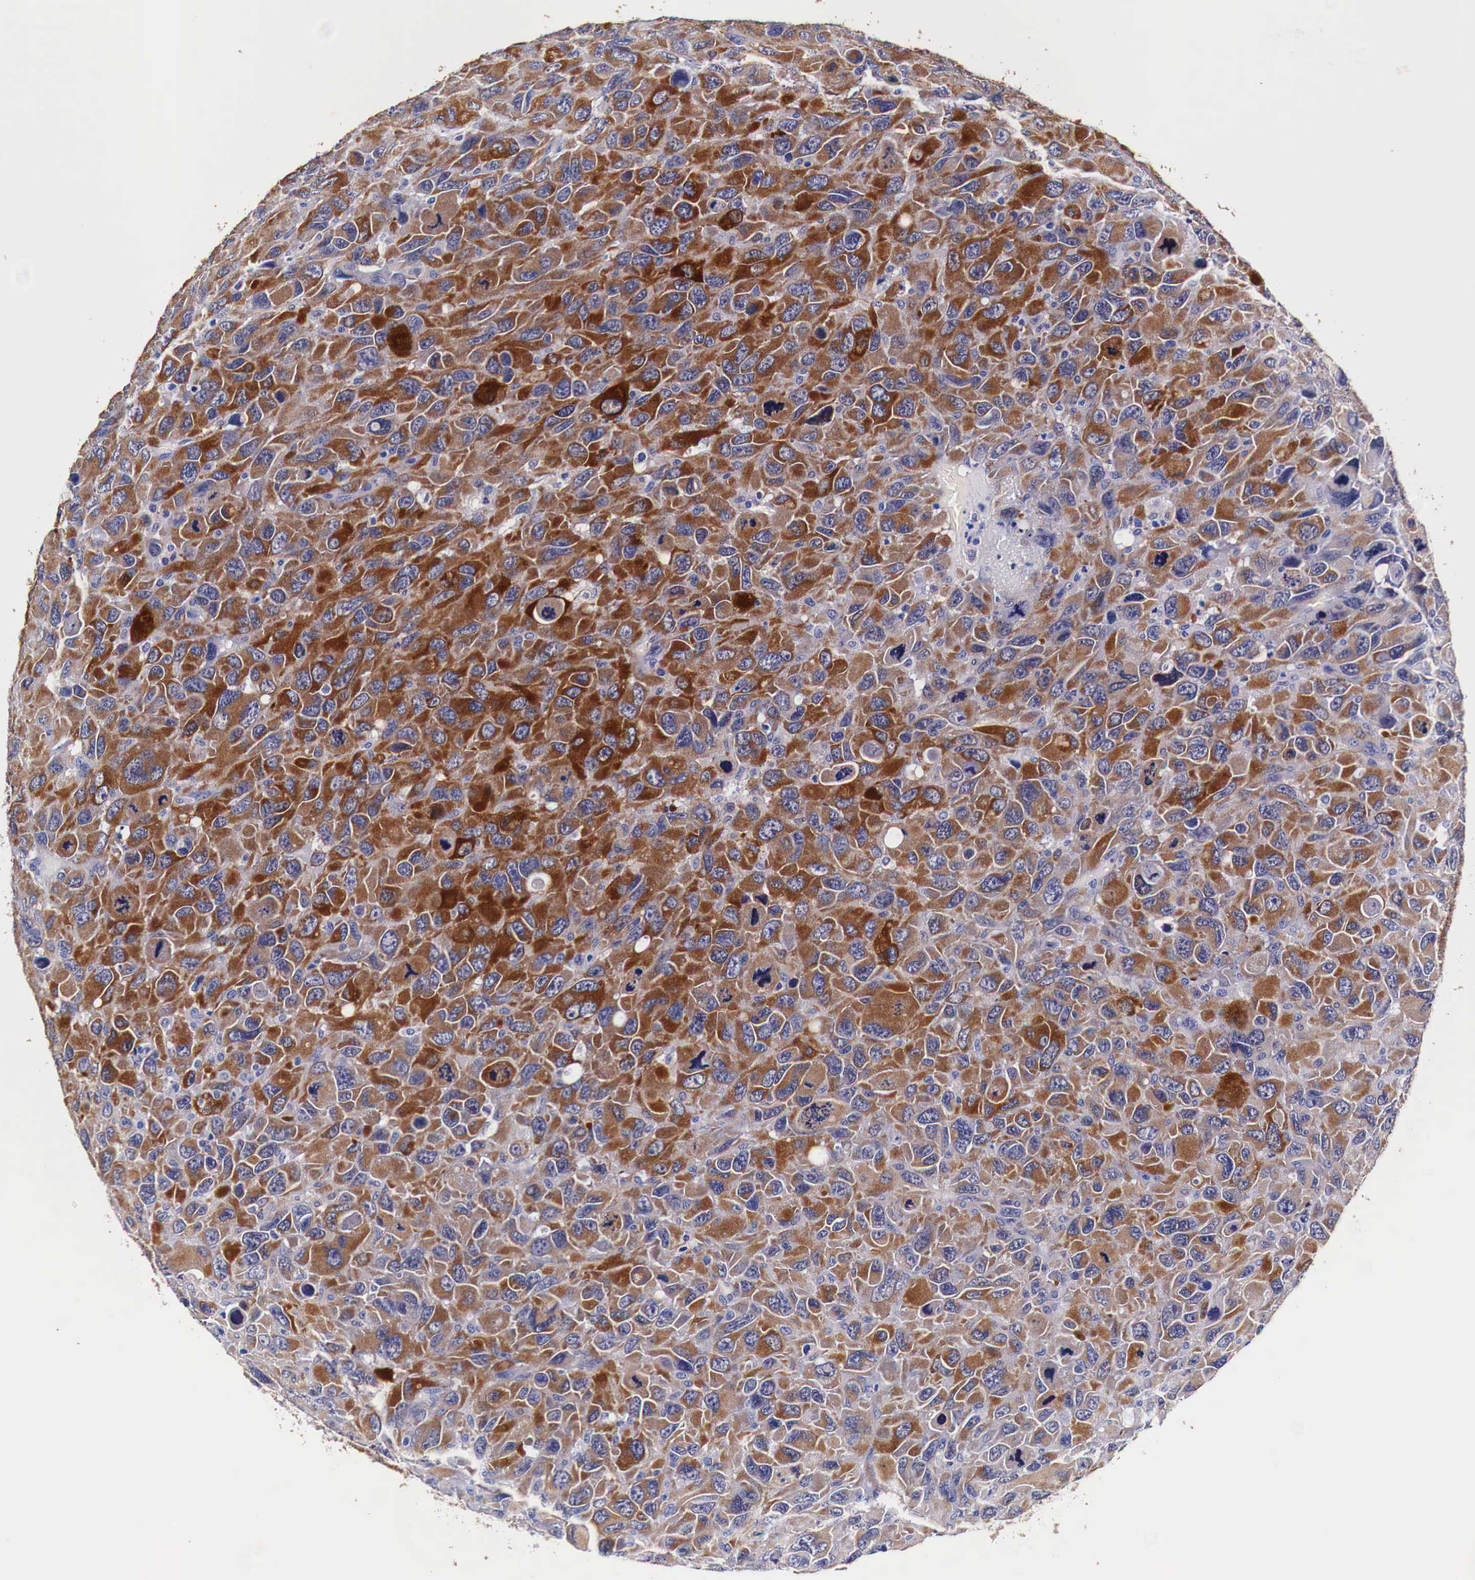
{"staining": {"intensity": "strong", "quantity": ">75%", "location": "cytoplasmic/membranous"}, "tissue": "renal cancer", "cell_type": "Tumor cells", "image_type": "cancer", "snomed": [{"axis": "morphology", "description": "Adenocarcinoma, NOS"}, {"axis": "topography", "description": "Kidney"}], "caption": "The image shows immunohistochemical staining of renal adenocarcinoma. There is strong cytoplasmic/membranous positivity is identified in about >75% of tumor cells. (brown staining indicates protein expression, while blue staining denotes nuclei).", "gene": "HSPB1", "patient": {"sex": "male", "age": 79}}